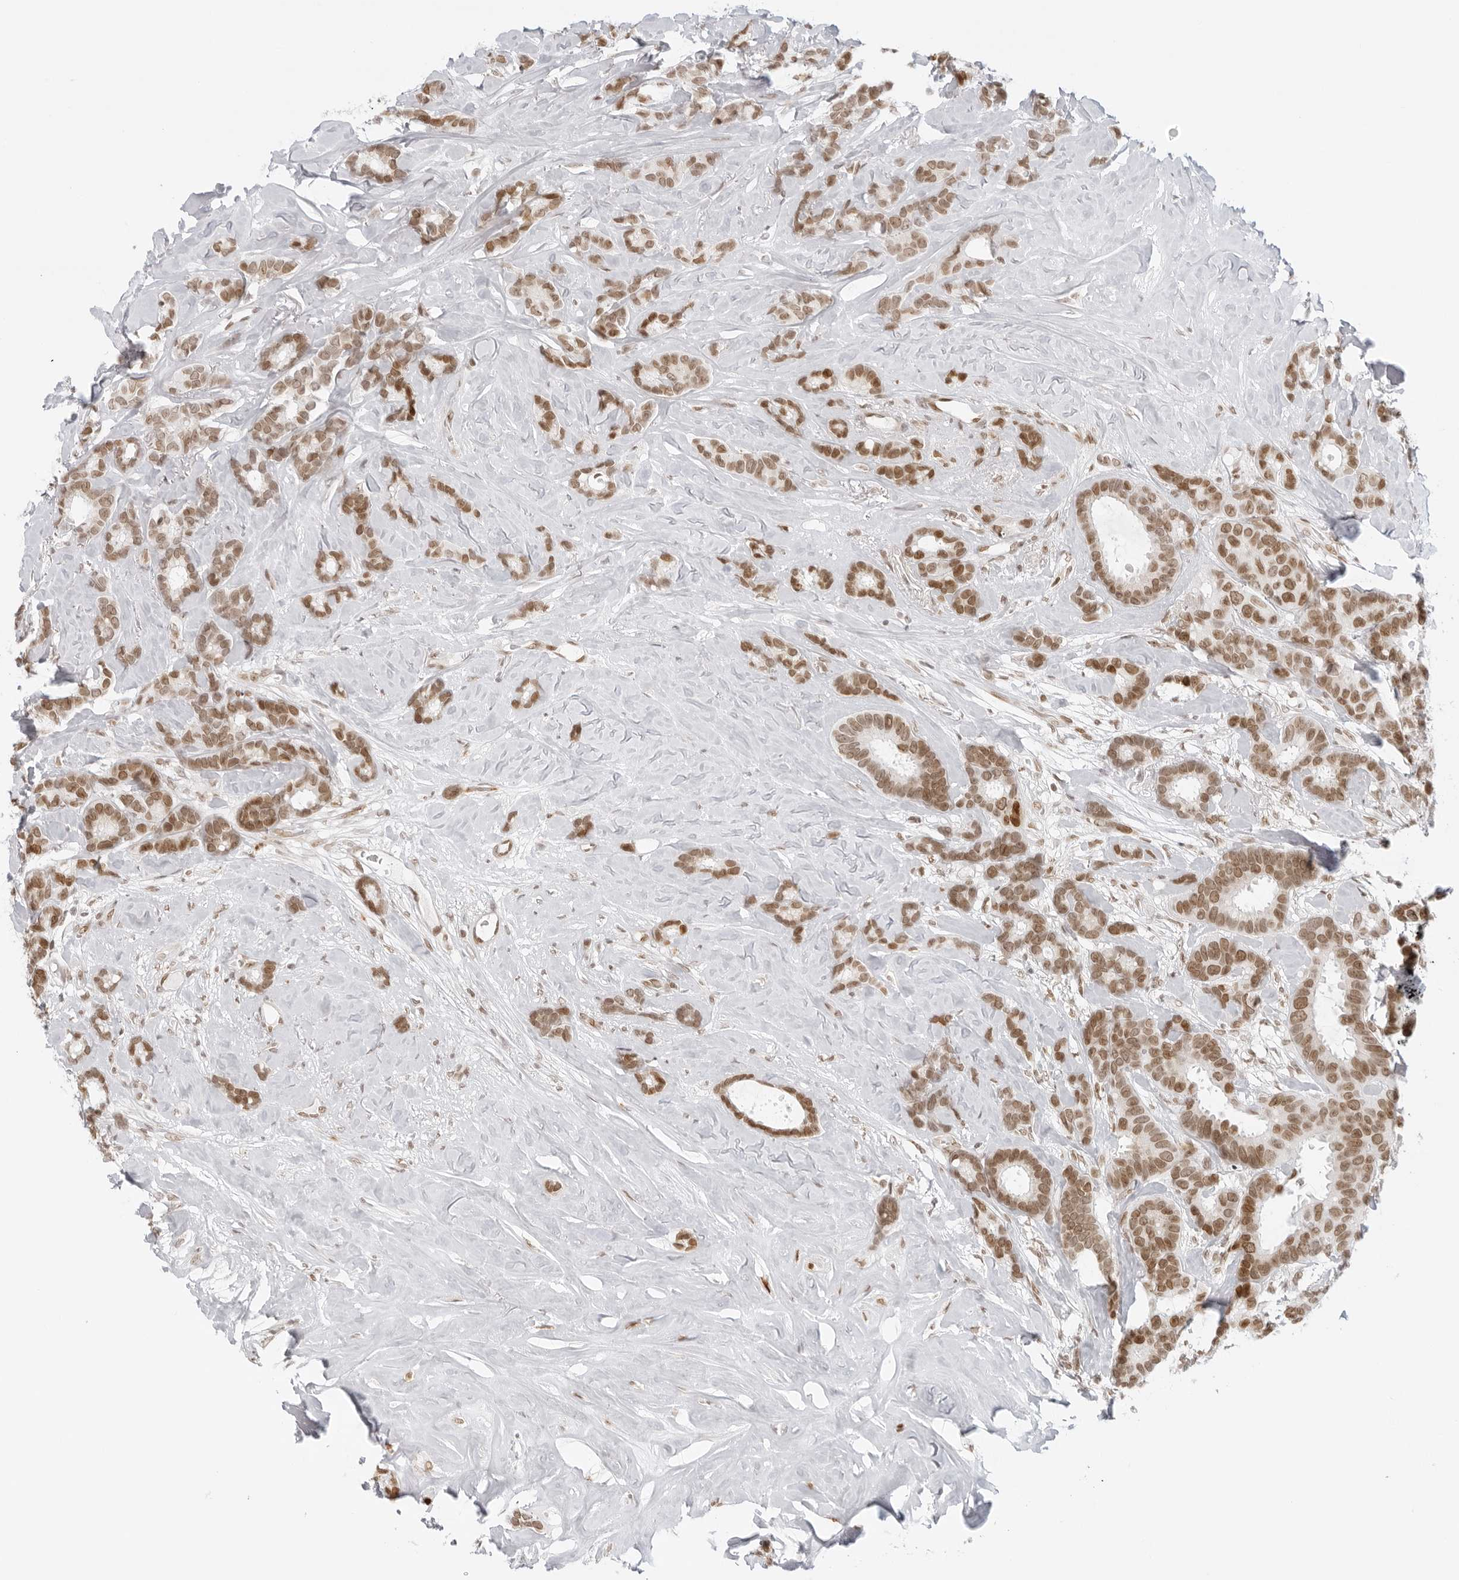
{"staining": {"intensity": "moderate", "quantity": ">75%", "location": "nuclear"}, "tissue": "breast cancer", "cell_type": "Tumor cells", "image_type": "cancer", "snomed": [{"axis": "morphology", "description": "Duct carcinoma"}, {"axis": "topography", "description": "Breast"}], "caption": "A micrograph of human breast cancer (intraductal carcinoma) stained for a protein reveals moderate nuclear brown staining in tumor cells.", "gene": "RCC1", "patient": {"sex": "female", "age": 87}}